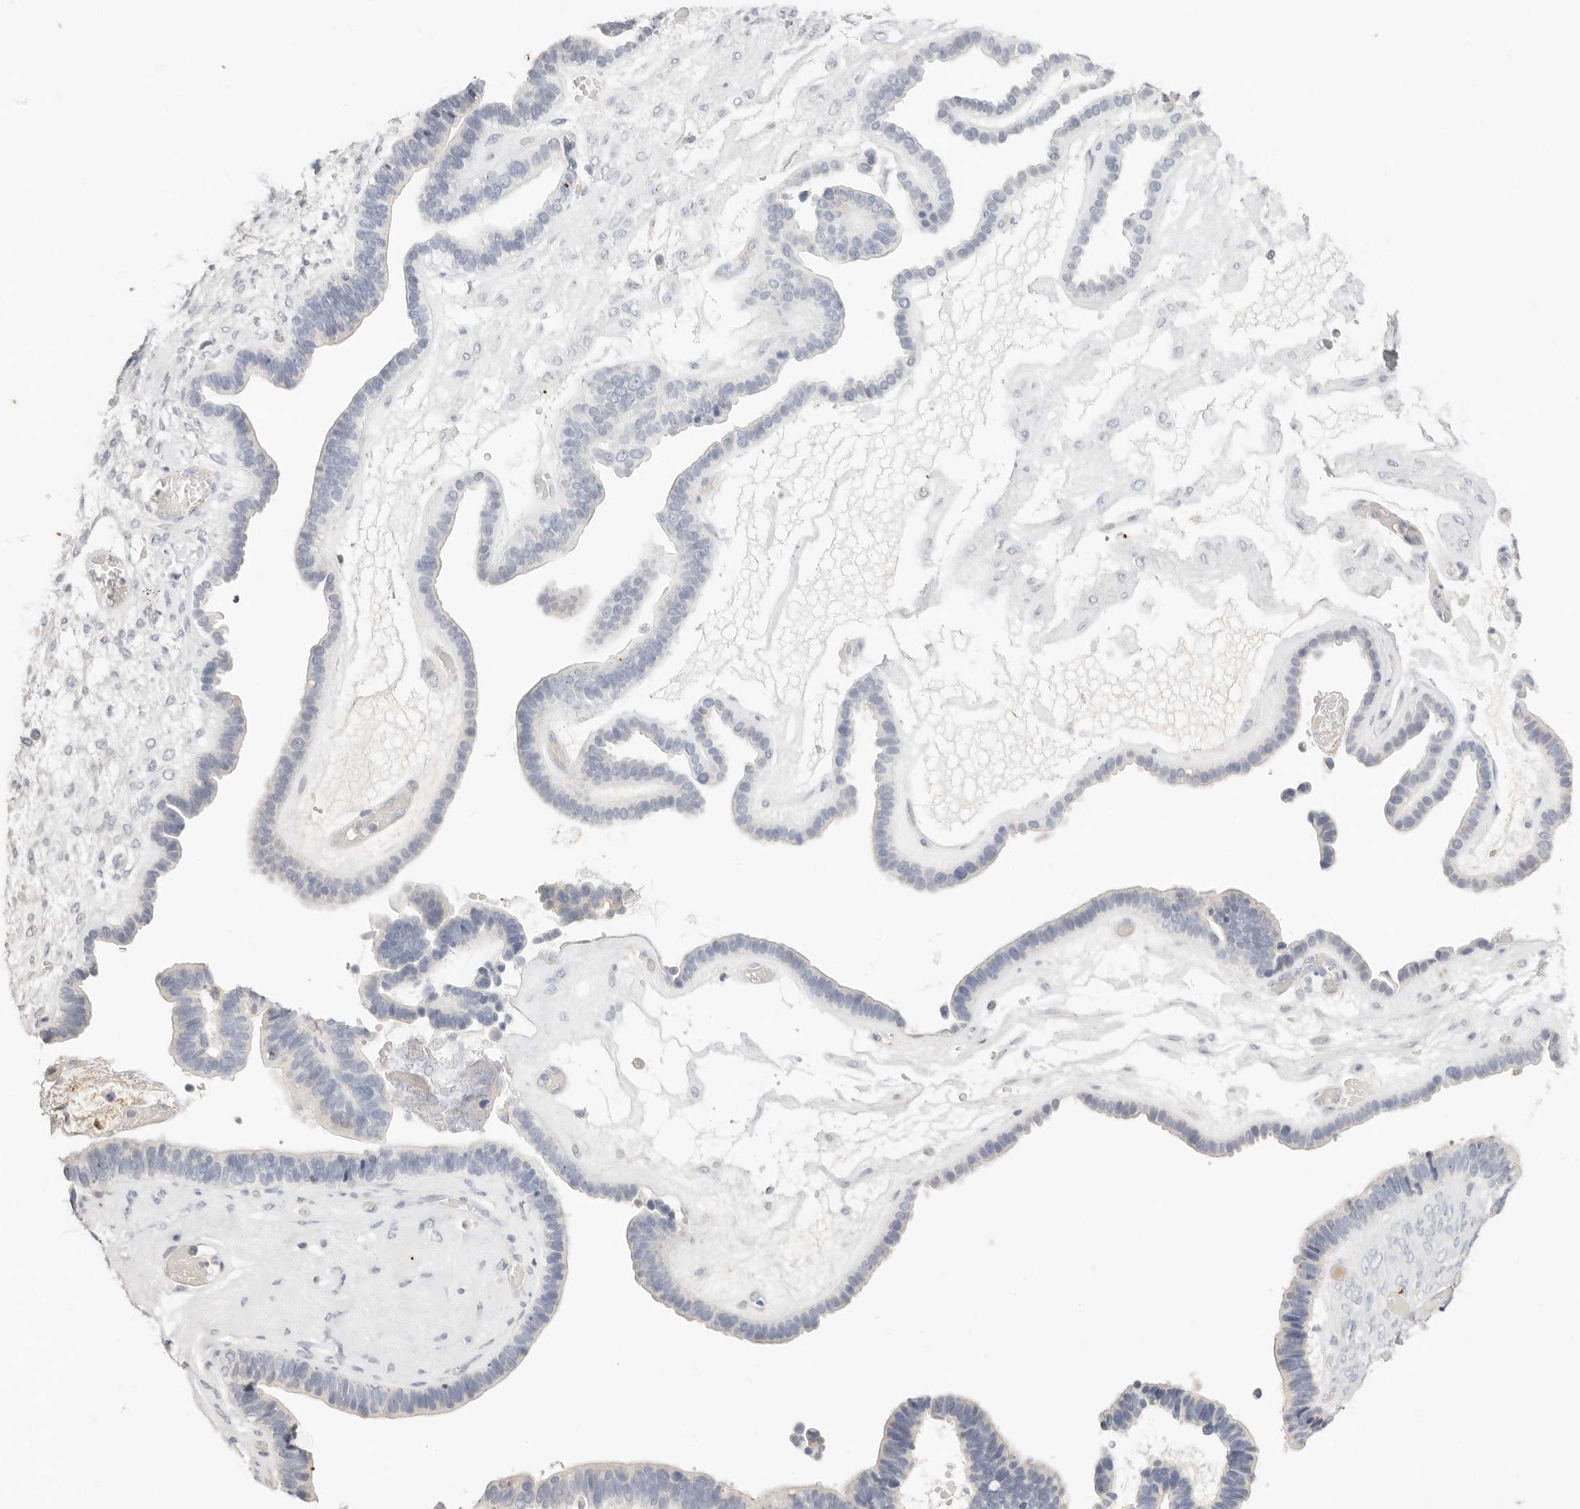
{"staining": {"intensity": "negative", "quantity": "none", "location": "none"}, "tissue": "ovarian cancer", "cell_type": "Tumor cells", "image_type": "cancer", "snomed": [{"axis": "morphology", "description": "Cystadenocarcinoma, serous, NOS"}, {"axis": "topography", "description": "Ovary"}], "caption": "Immunohistochemistry micrograph of neoplastic tissue: serous cystadenocarcinoma (ovarian) stained with DAB reveals no significant protein positivity in tumor cells.", "gene": "ACOX1", "patient": {"sex": "female", "age": 56}}